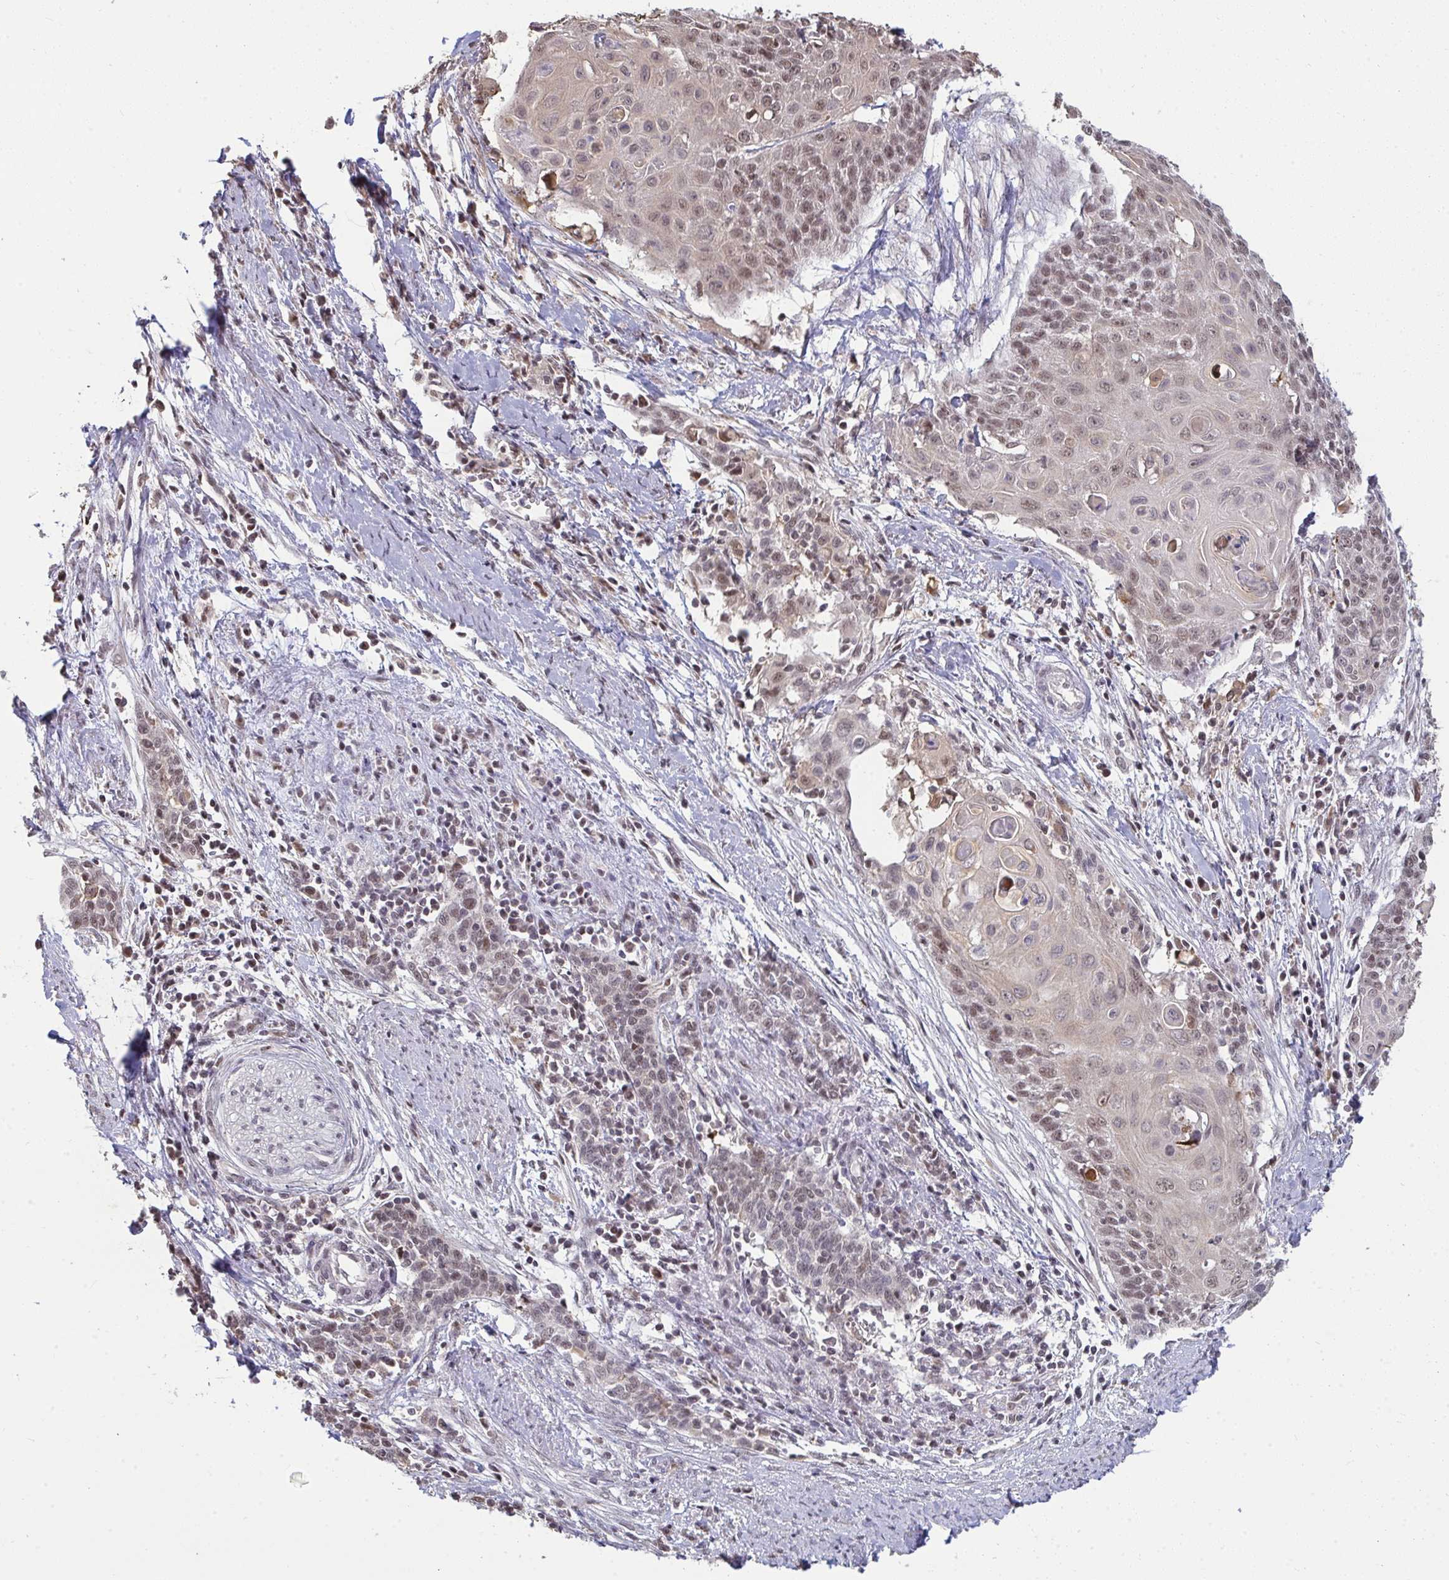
{"staining": {"intensity": "weak", "quantity": ">75%", "location": "nuclear"}, "tissue": "cervical cancer", "cell_type": "Tumor cells", "image_type": "cancer", "snomed": [{"axis": "morphology", "description": "Squamous cell carcinoma, NOS"}, {"axis": "topography", "description": "Cervix"}], "caption": "A brown stain labels weak nuclear positivity of a protein in cervical cancer tumor cells.", "gene": "SAP30", "patient": {"sex": "female", "age": 39}}